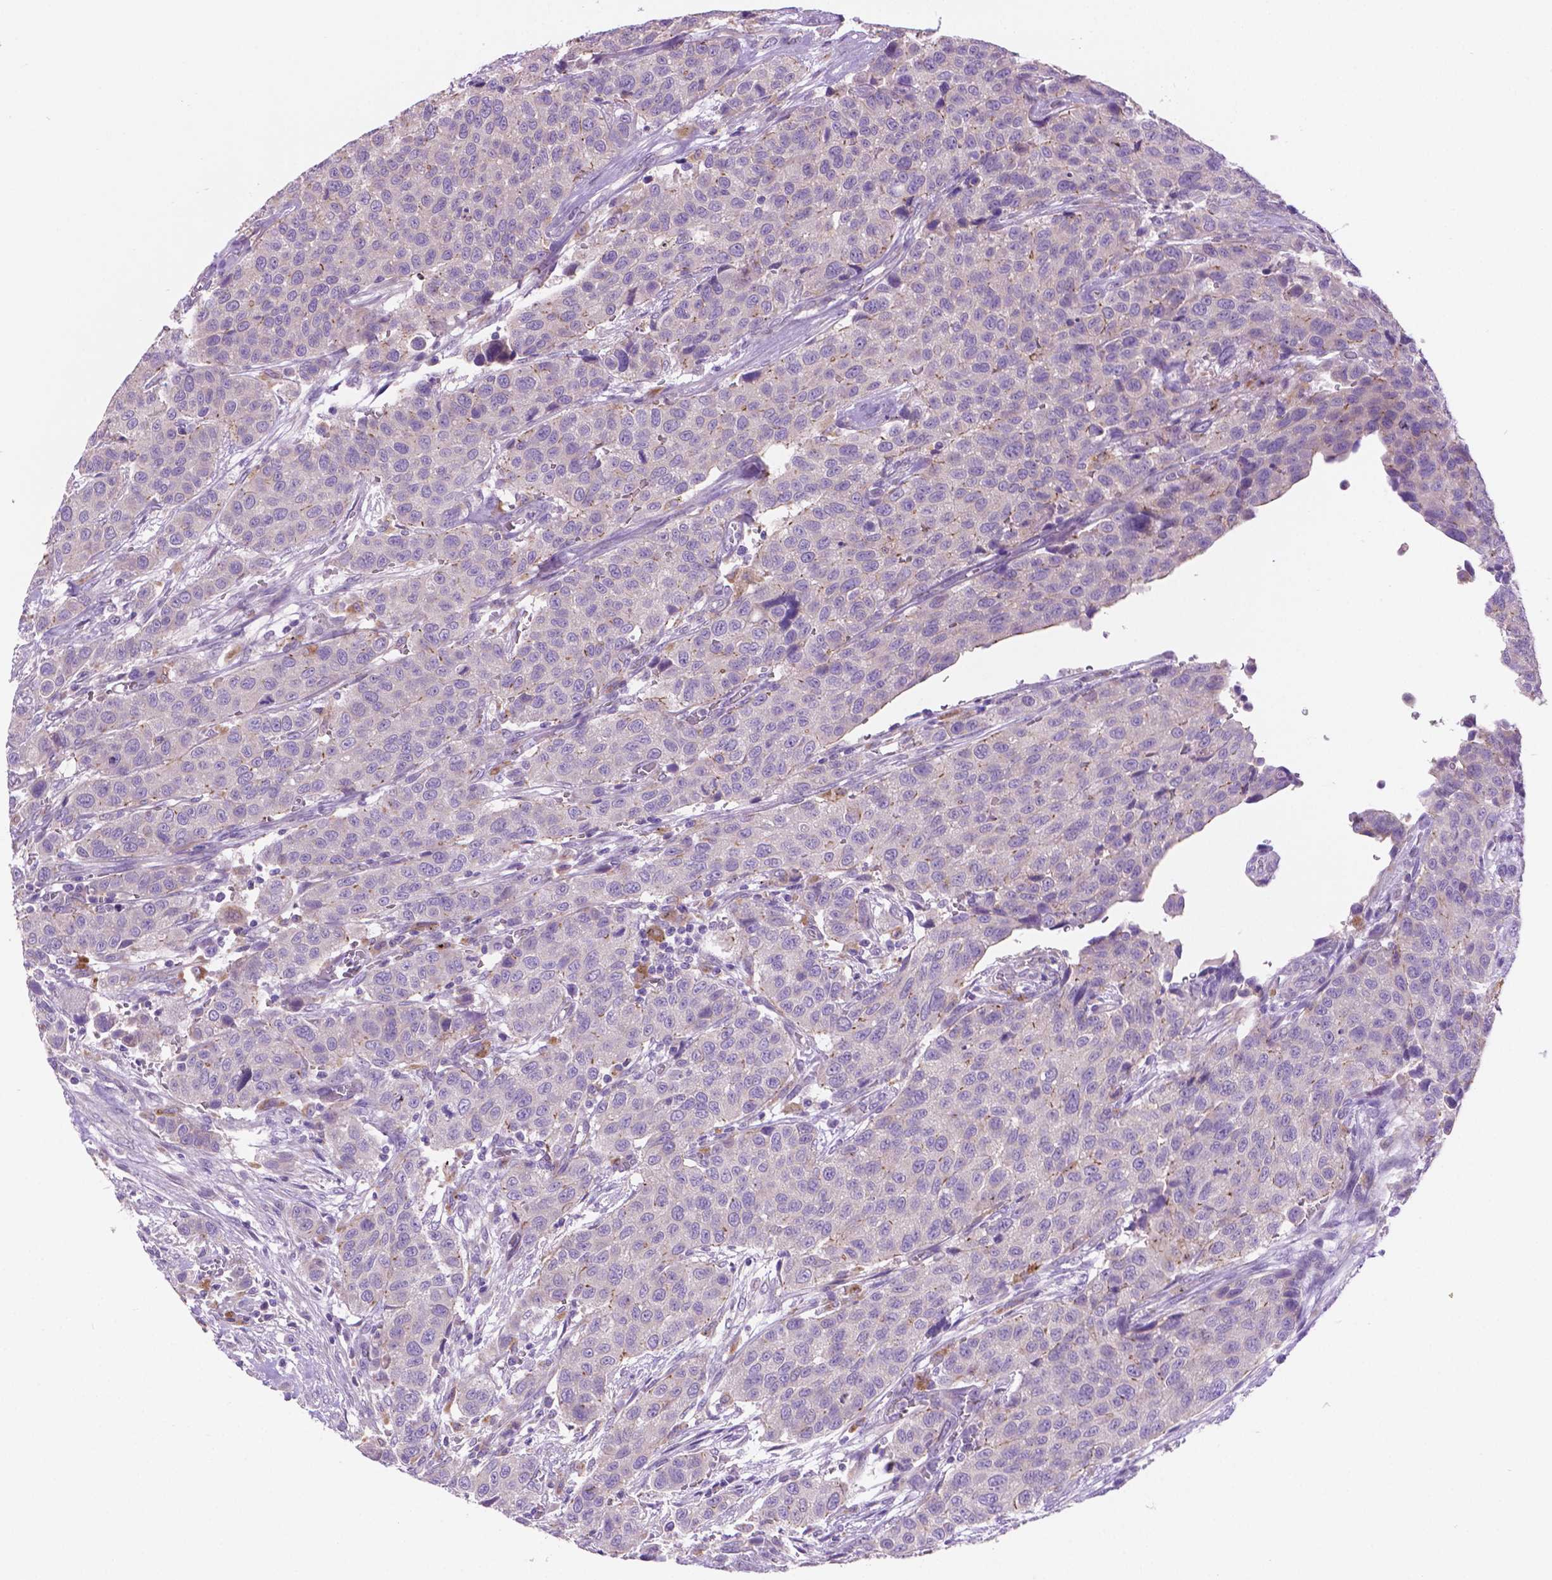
{"staining": {"intensity": "negative", "quantity": "none", "location": "none"}, "tissue": "urothelial cancer", "cell_type": "Tumor cells", "image_type": "cancer", "snomed": [{"axis": "morphology", "description": "Urothelial carcinoma, High grade"}, {"axis": "topography", "description": "Urinary bladder"}], "caption": "Immunohistochemistry (IHC) of human high-grade urothelial carcinoma shows no positivity in tumor cells.", "gene": "CDH7", "patient": {"sex": "female", "age": 58}}